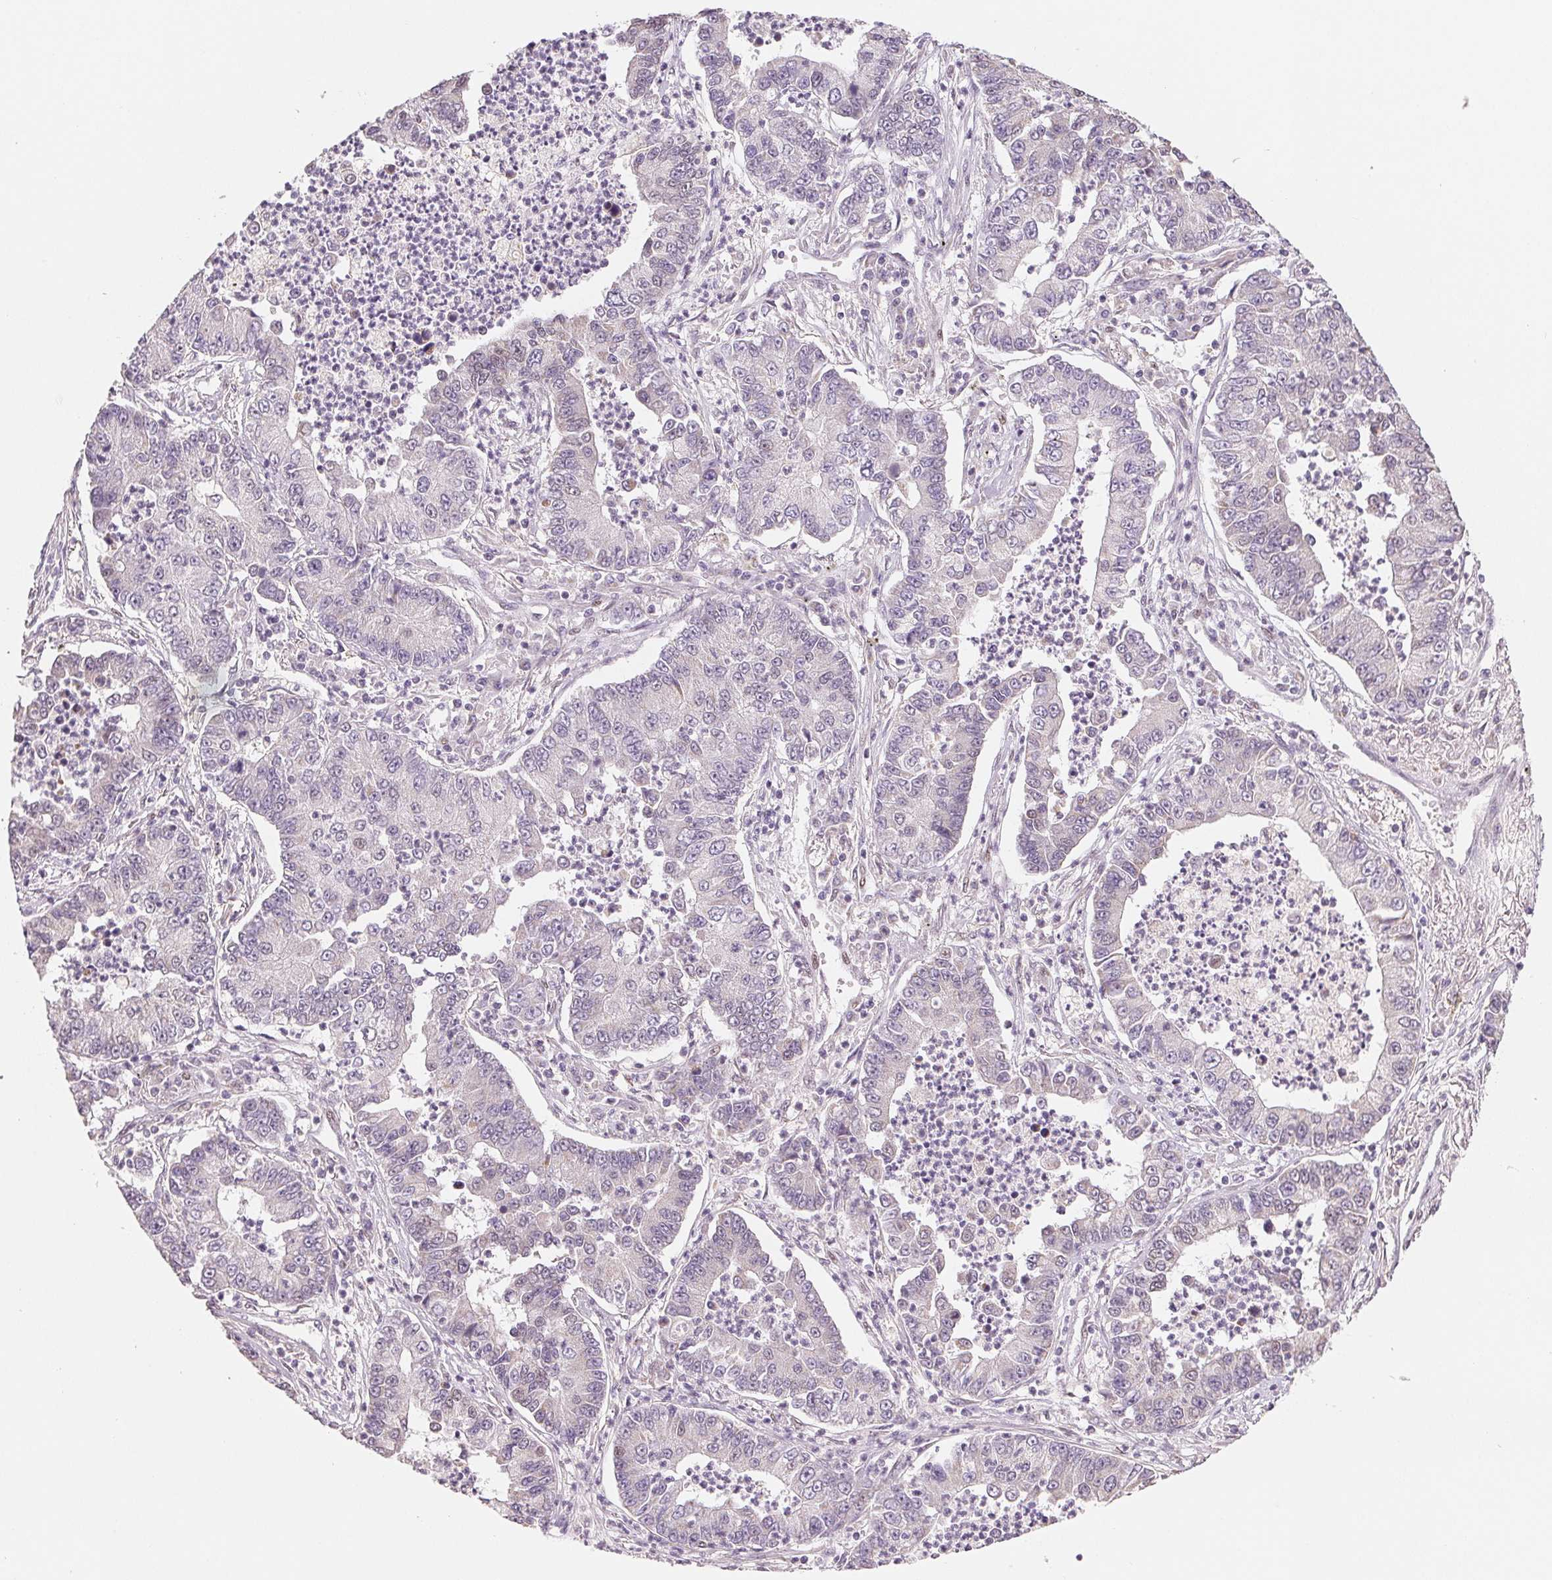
{"staining": {"intensity": "negative", "quantity": "none", "location": "none"}, "tissue": "lung cancer", "cell_type": "Tumor cells", "image_type": "cancer", "snomed": [{"axis": "morphology", "description": "Adenocarcinoma, NOS"}, {"axis": "topography", "description": "Lung"}], "caption": "Tumor cells show no significant expression in lung adenocarcinoma. Nuclei are stained in blue.", "gene": "SMARCD3", "patient": {"sex": "female", "age": 57}}